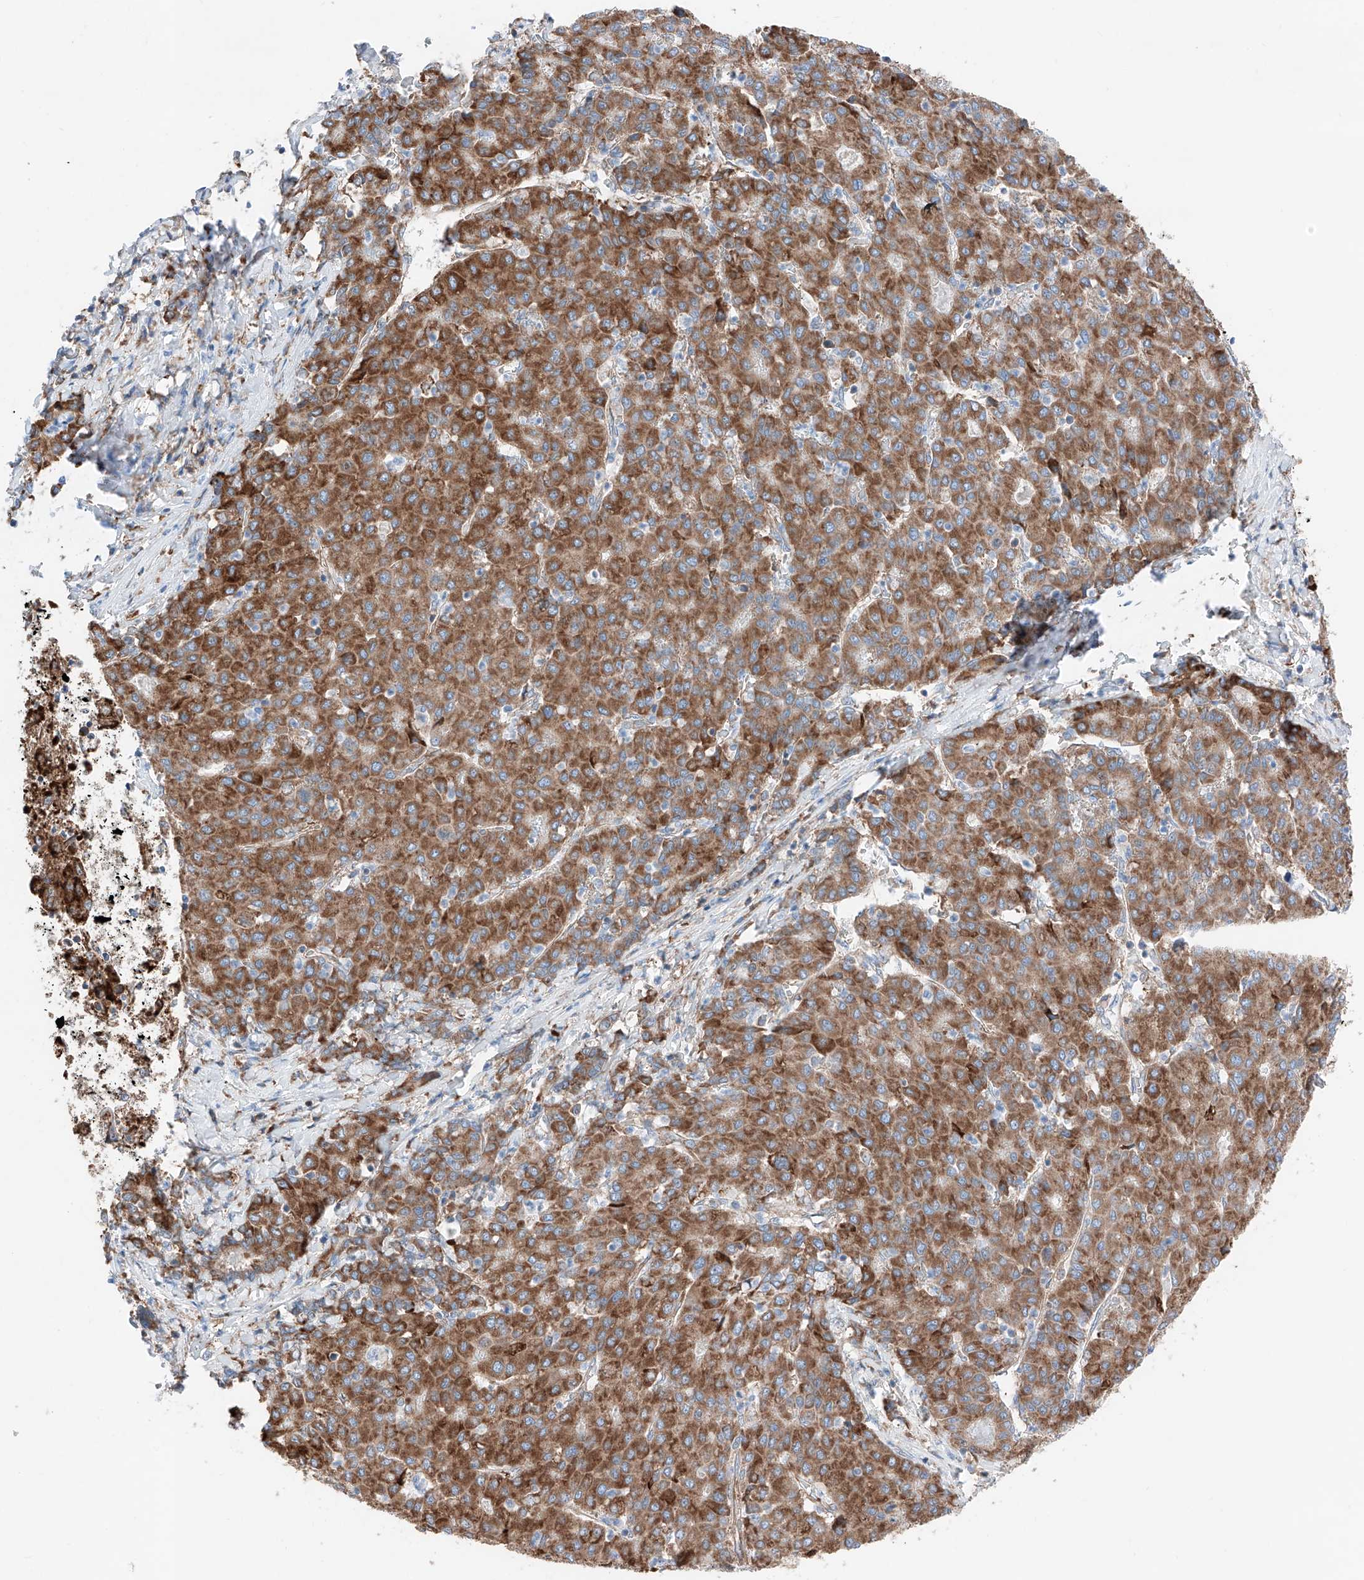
{"staining": {"intensity": "strong", "quantity": ">75%", "location": "cytoplasmic/membranous"}, "tissue": "liver cancer", "cell_type": "Tumor cells", "image_type": "cancer", "snomed": [{"axis": "morphology", "description": "Carcinoma, Hepatocellular, NOS"}, {"axis": "topography", "description": "Liver"}], "caption": "An IHC micrograph of neoplastic tissue is shown. Protein staining in brown labels strong cytoplasmic/membranous positivity in hepatocellular carcinoma (liver) within tumor cells.", "gene": "CRELD1", "patient": {"sex": "male", "age": 65}}